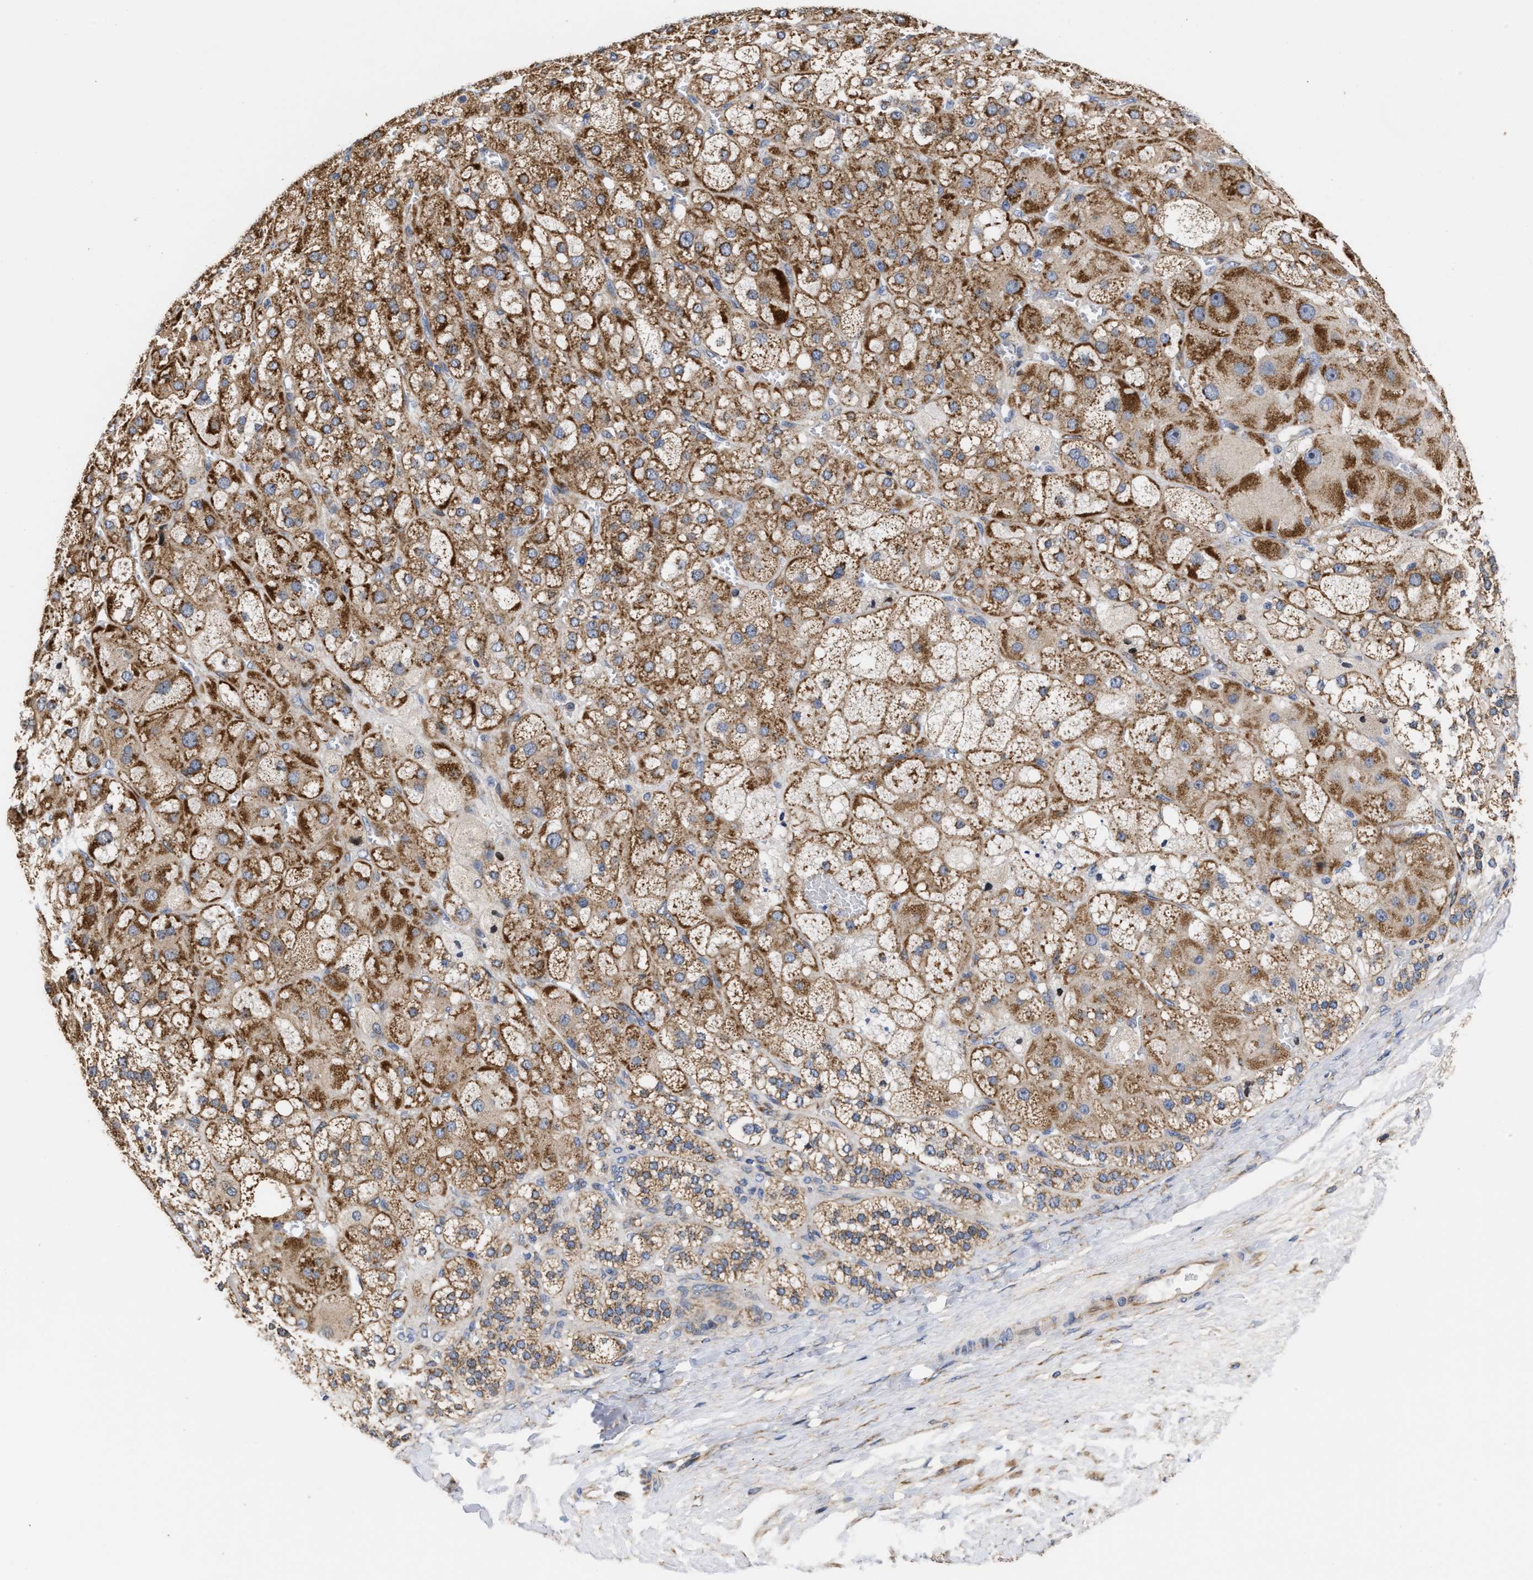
{"staining": {"intensity": "strong", "quantity": ">75%", "location": "cytoplasmic/membranous"}, "tissue": "adrenal gland", "cell_type": "Glandular cells", "image_type": "normal", "snomed": [{"axis": "morphology", "description": "Normal tissue, NOS"}, {"axis": "topography", "description": "Adrenal gland"}], "caption": "Brown immunohistochemical staining in normal human adrenal gland displays strong cytoplasmic/membranous expression in about >75% of glandular cells.", "gene": "MALSU1", "patient": {"sex": "female", "age": 47}}